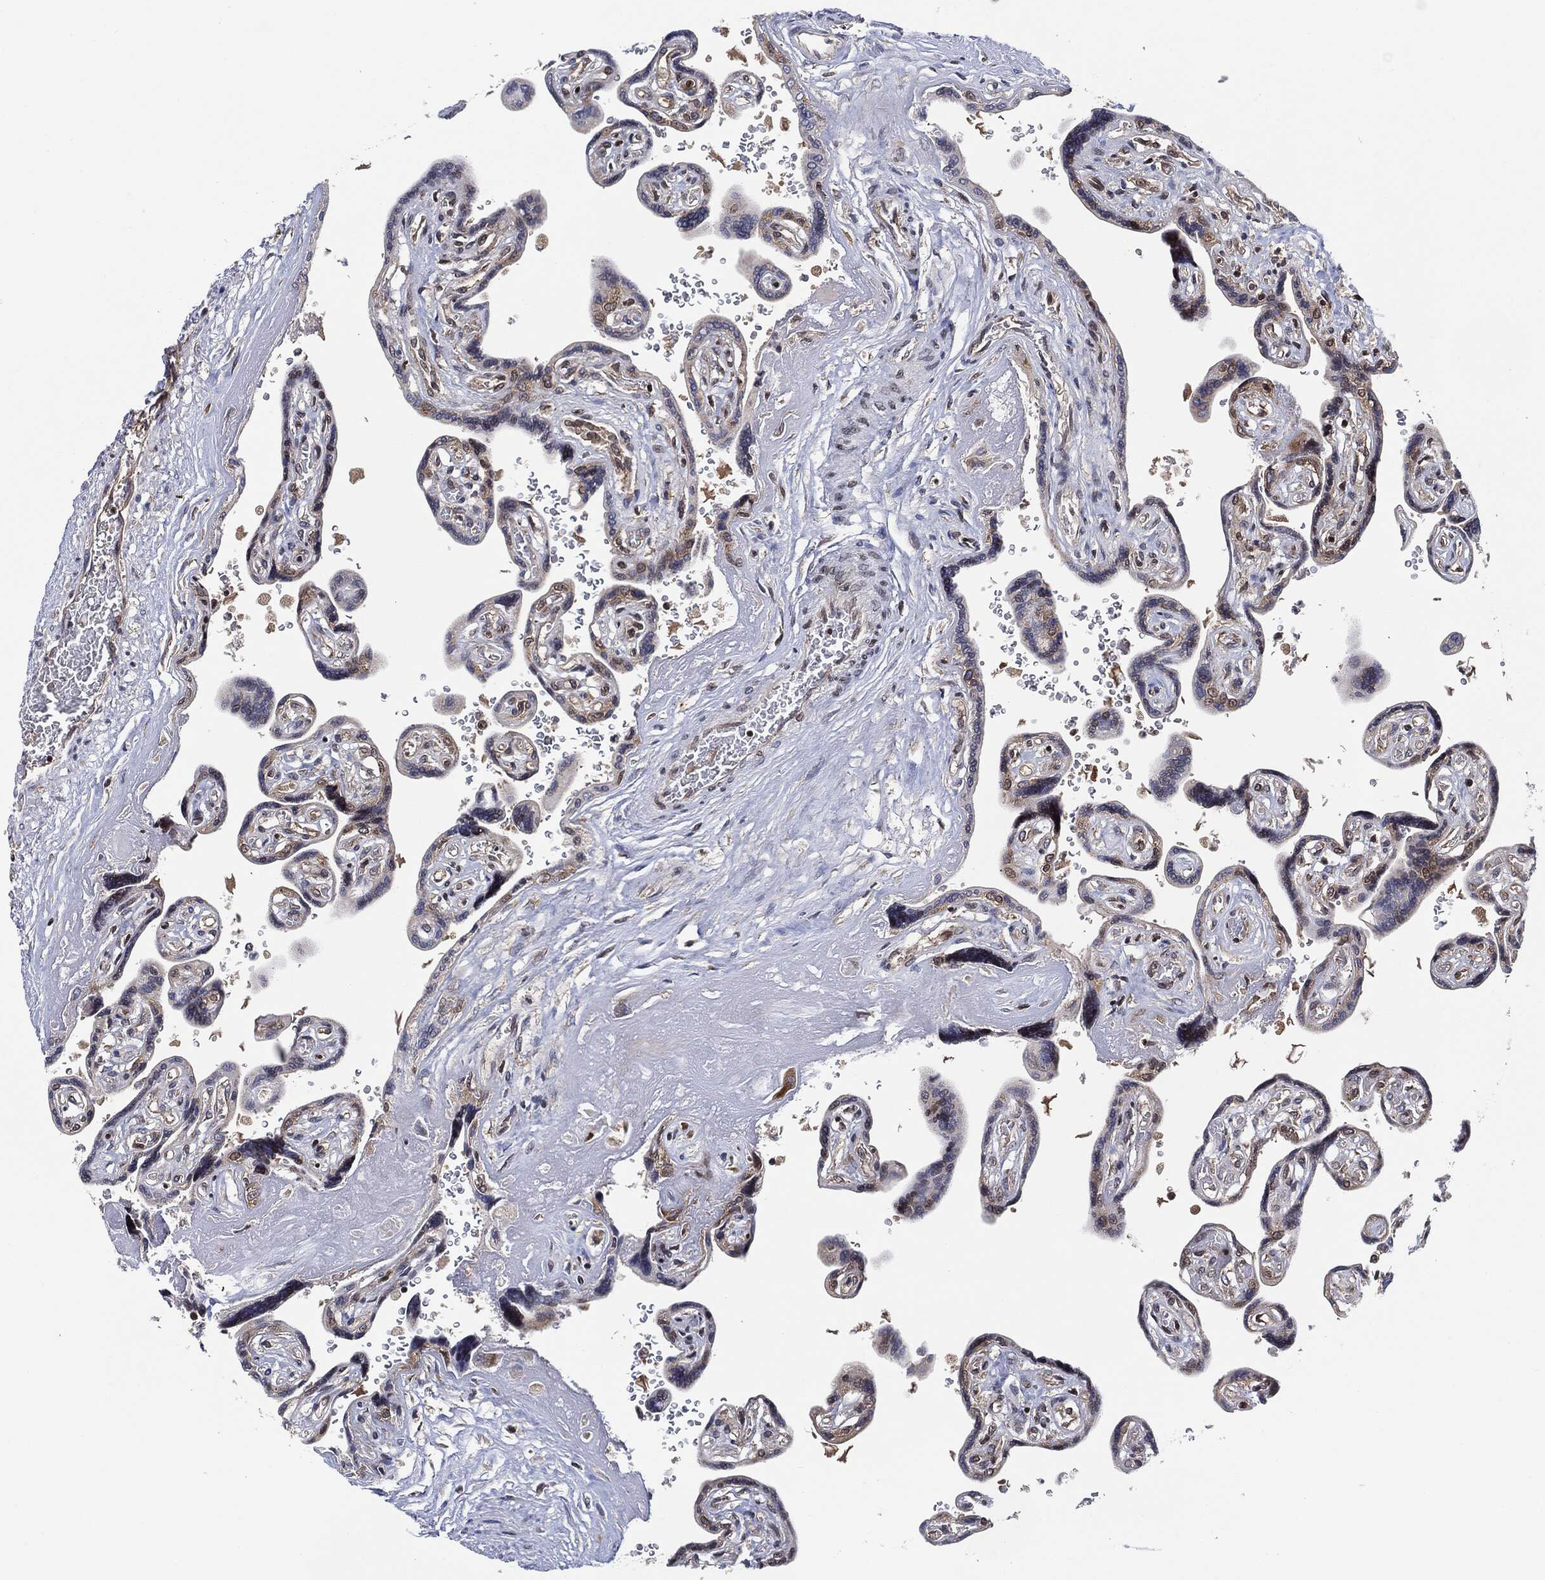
{"staining": {"intensity": "moderate", "quantity": ">75%", "location": "cytoplasmic/membranous"}, "tissue": "placenta", "cell_type": "Decidual cells", "image_type": "normal", "snomed": [{"axis": "morphology", "description": "Normal tissue, NOS"}, {"axis": "topography", "description": "Placenta"}], "caption": "Immunohistochemistry image of benign placenta: human placenta stained using immunohistochemistry demonstrates medium levels of moderate protein expression localized specifically in the cytoplasmic/membranous of decidual cells, appearing as a cytoplasmic/membranous brown color.", "gene": "EIF2S2", "patient": {"sex": "female", "age": 32}}